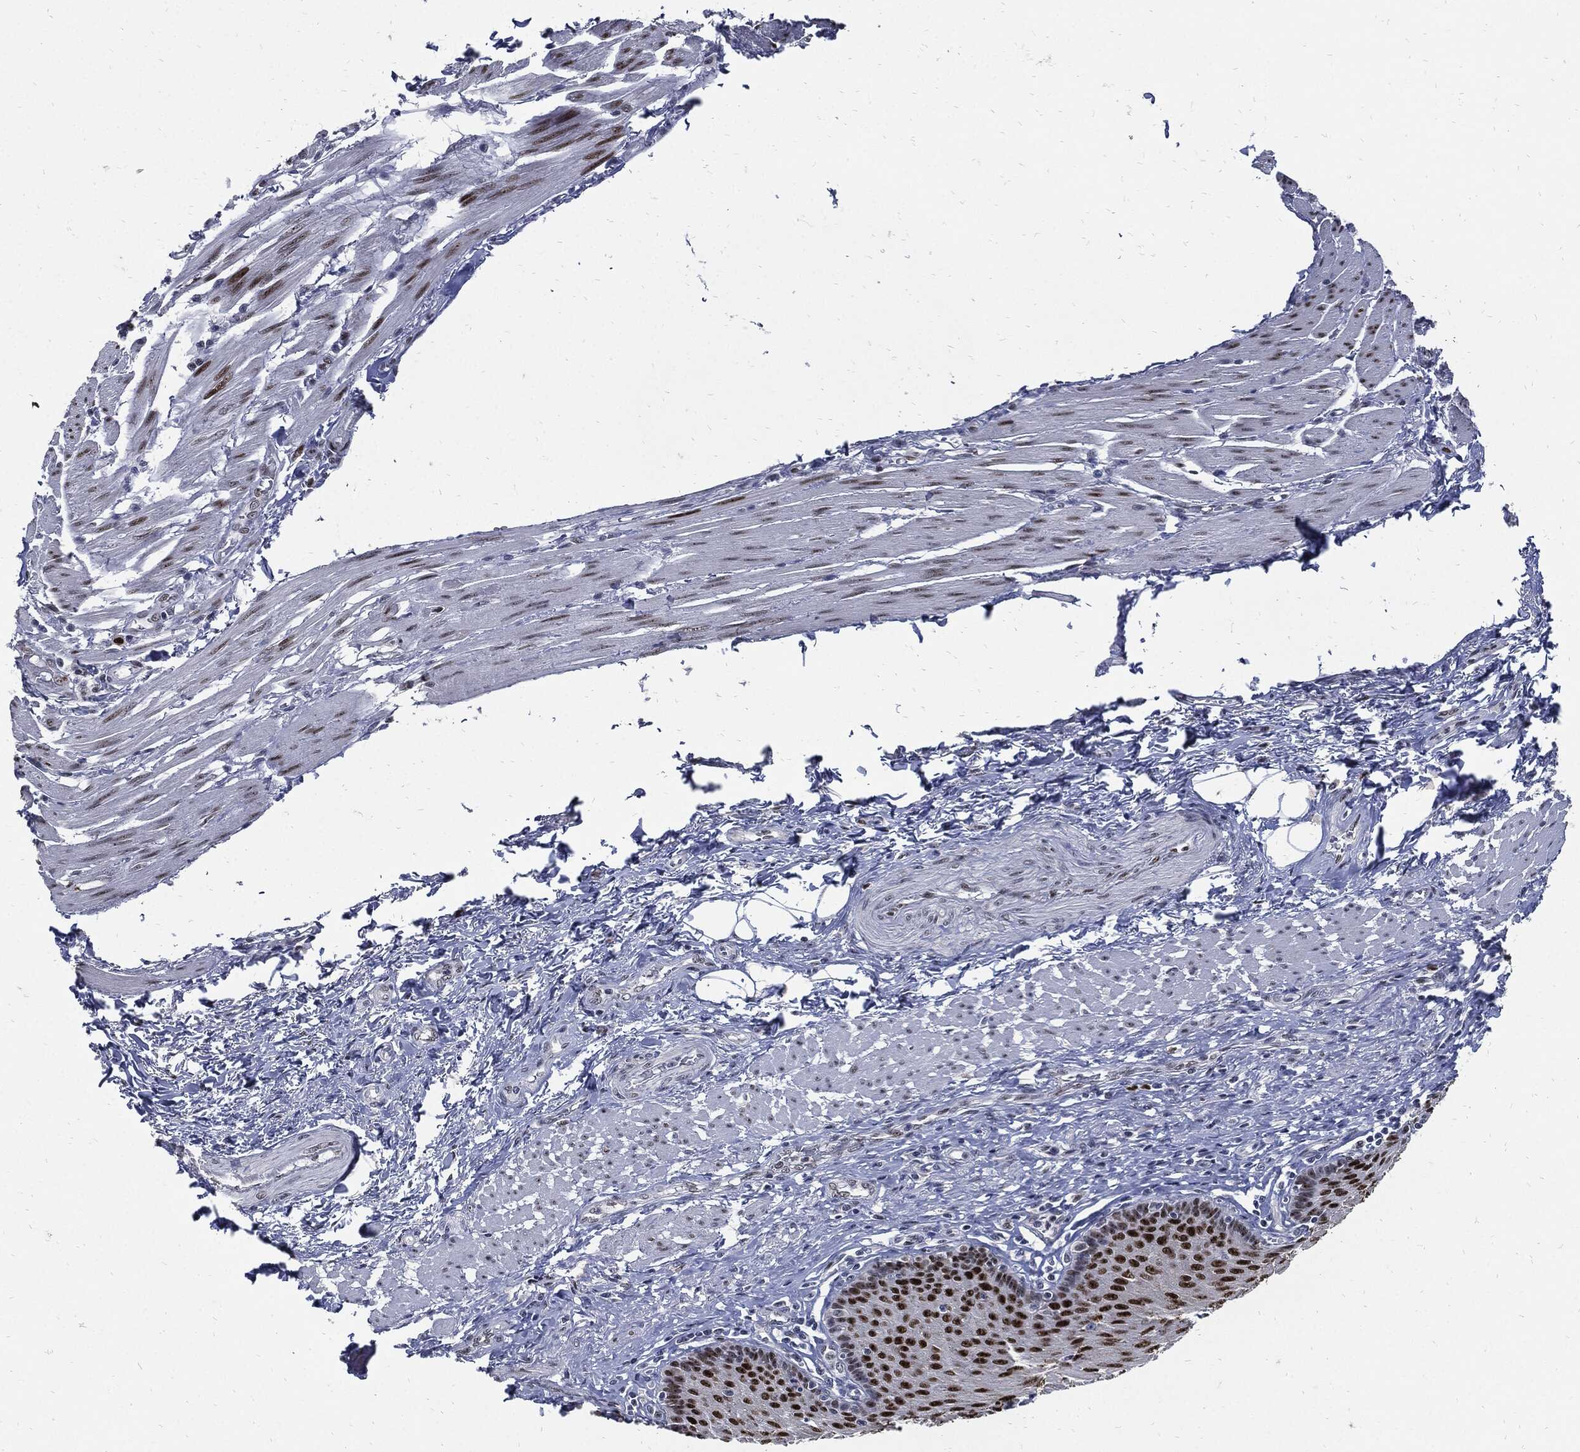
{"staining": {"intensity": "strong", "quantity": "25%-75%", "location": "nuclear"}, "tissue": "esophagus", "cell_type": "Squamous epithelial cells", "image_type": "normal", "snomed": [{"axis": "morphology", "description": "Normal tissue, NOS"}, {"axis": "topography", "description": "Esophagus"}], "caption": "Human esophagus stained with a brown dye displays strong nuclear positive positivity in about 25%-75% of squamous epithelial cells.", "gene": "NBN", "patient": {"sex": "male", "age": 58}}